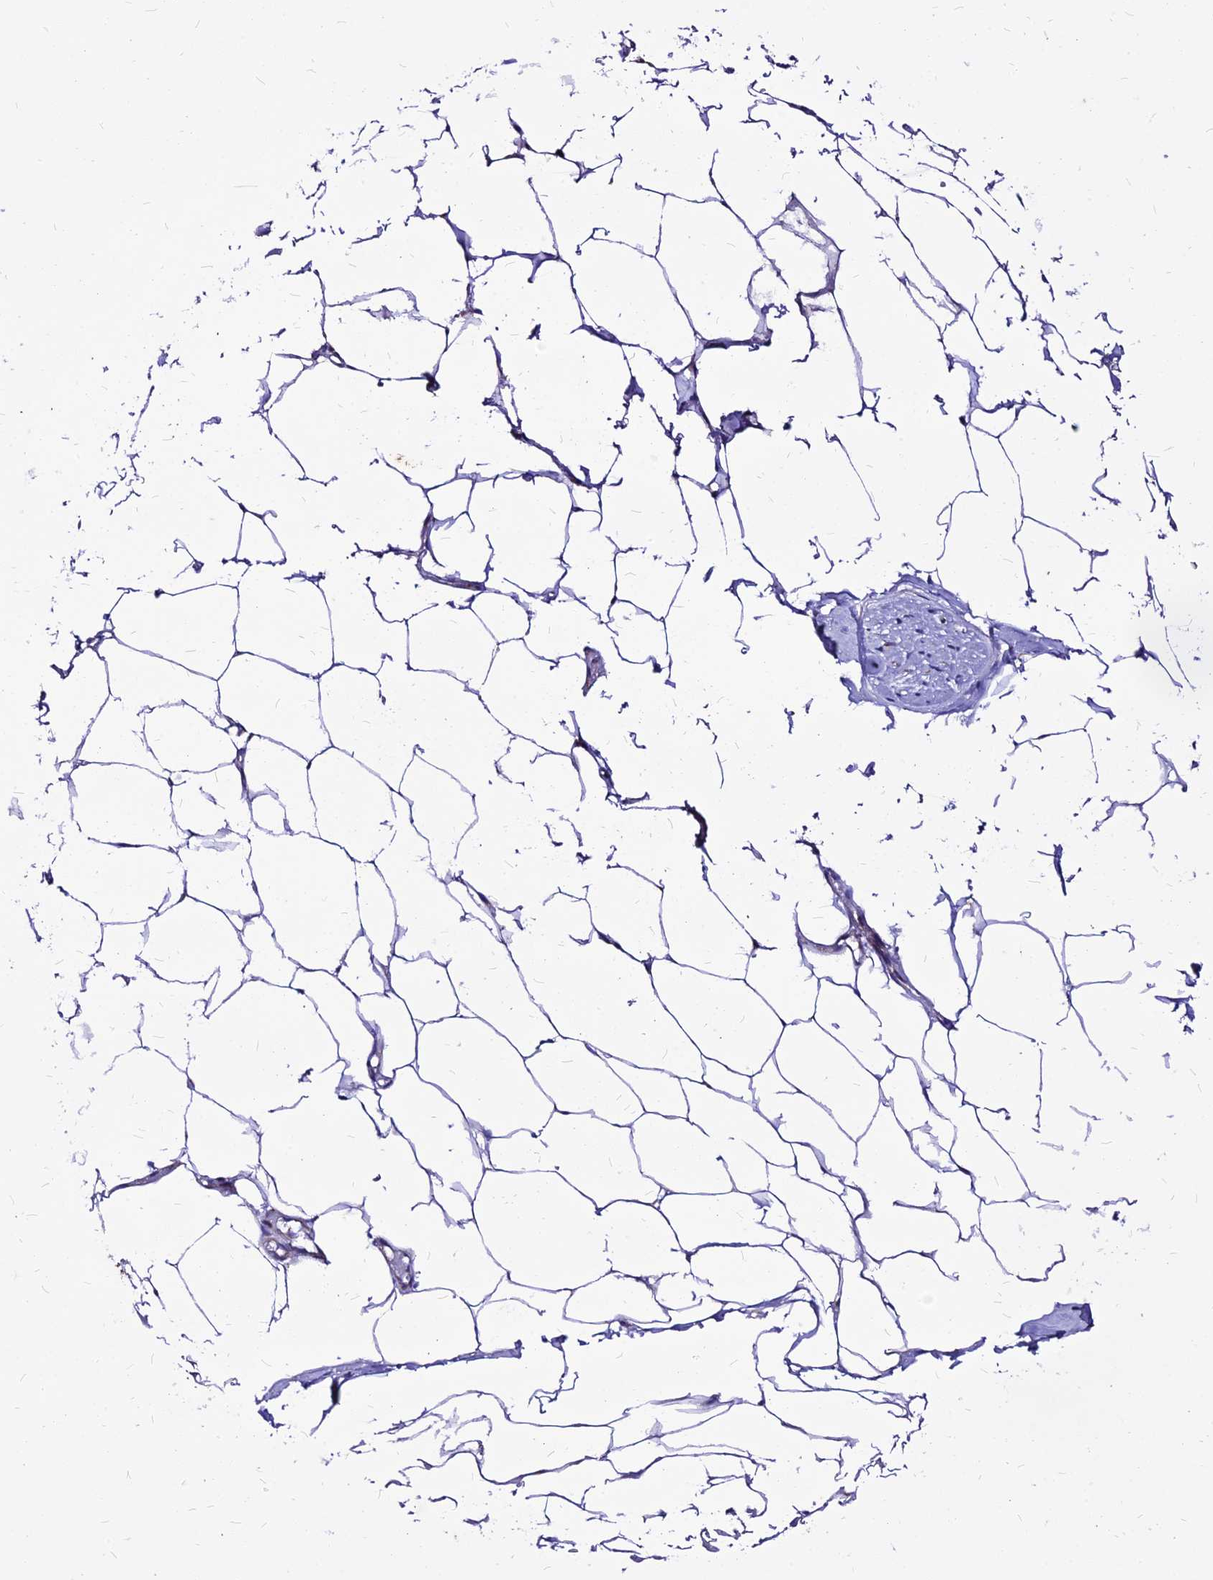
{"staining": {"intensity": "negative", "quantity": "none", "location": "none"}, "tissue": "adipose tissue", "cell_type": "Adipocytes", "image_type": "normal", "snomed": [{"axis": "morphology", "description": "Normal tissue, NOS"}, {"axis": "morphology", "description": "Adenocarcinoma, Low grade"}, {"axis": "topography", "description": "Prostate"}, {"axis": "topography", "description": "Peripheral nerve tissue"}], "caption": "High power microscopy image of an immunohistochemistry (IHC) micrograph of normal adipose tissue, revealing no significant staining in adipocytes. (DAB immunohistochemistry with hematoxylin counter stain).", "gene": "ECI1", "patient": {"sex": "male", "age": 63}}